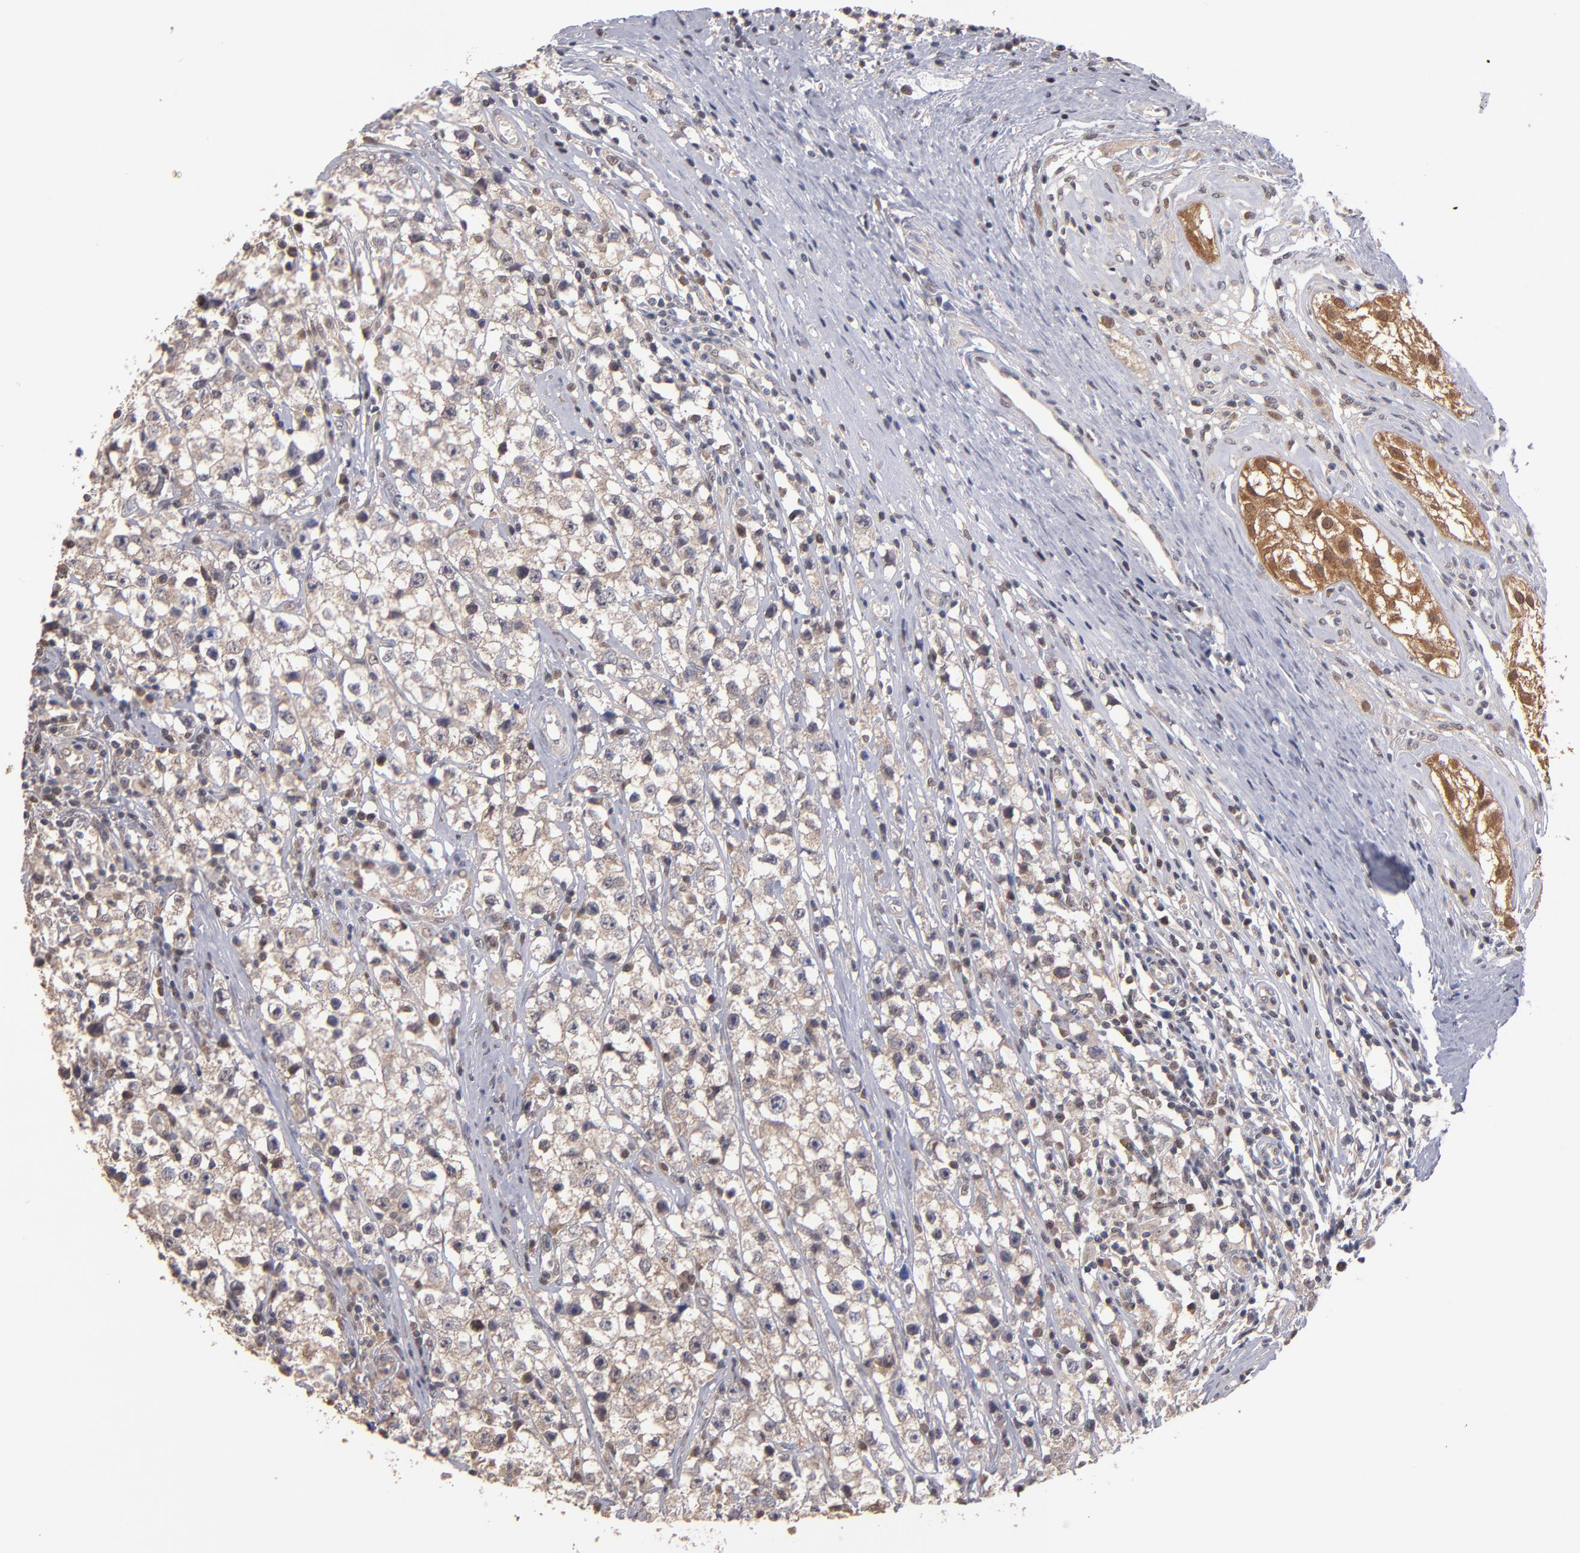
{"staining": {"intensity": "weak", "quantity": "25%-75%", "location": "cytoplasmic/membranous"}, "tissue": "testis cancer", "cell_type": "Tumor cells", "image_type": "cancer", "snomed": [{"axis": "morphology", "description": "Seminoma, NOS"}, {"axis": "topography", "description": "Testis"}], "caption": "Tumor cells demonstrate low levels of weak cytoplasmic/membranous staining in approximately 25%-75% of cells in seminoma (testis). Nuclei are stained in blue.", "gene": "PSMD10", "patient": {"sex": "male", "age": 35}}